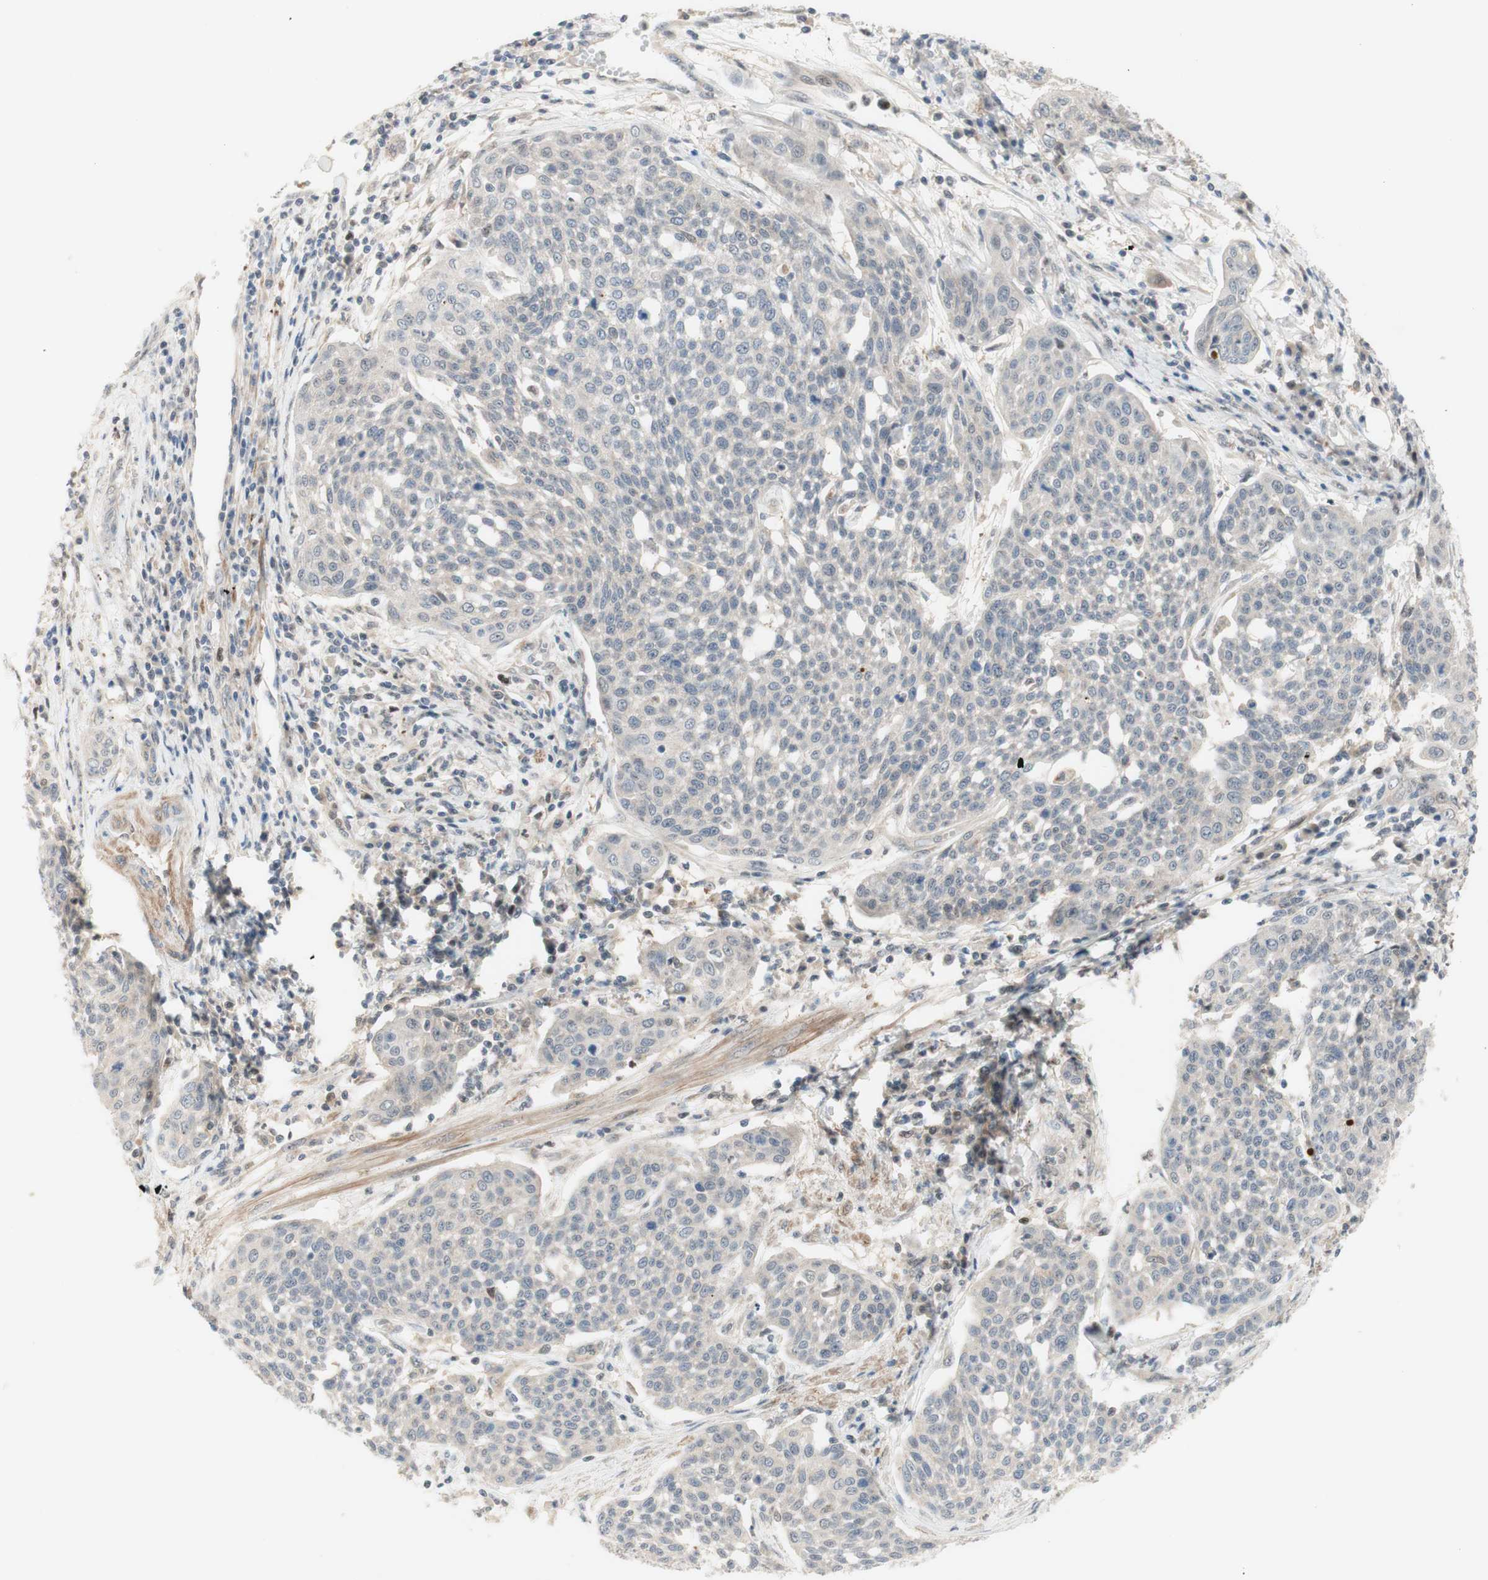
{"staining": {"intensity": "negative", "quantity": "none", "location": "none"}, "tissue": "cervical cancer", "cell_type": "Tumor cells", "image_type": "cancer", "snomed": [{"axis": "morphology", "description": "Squamous cell carcinoma, NOS"}, {"axis": "topography", "description": "Cervix"}], "caption": "Immunohistochemistry (IHC) histopathology image of neoplastic tissue: human cervical cancer stained with DAB (3,3'-diaminobenzidine) shows no significant protein positivity in tumor cells.", "gene": "RFNG", "patient": {"sex": "female", "age": 34}}